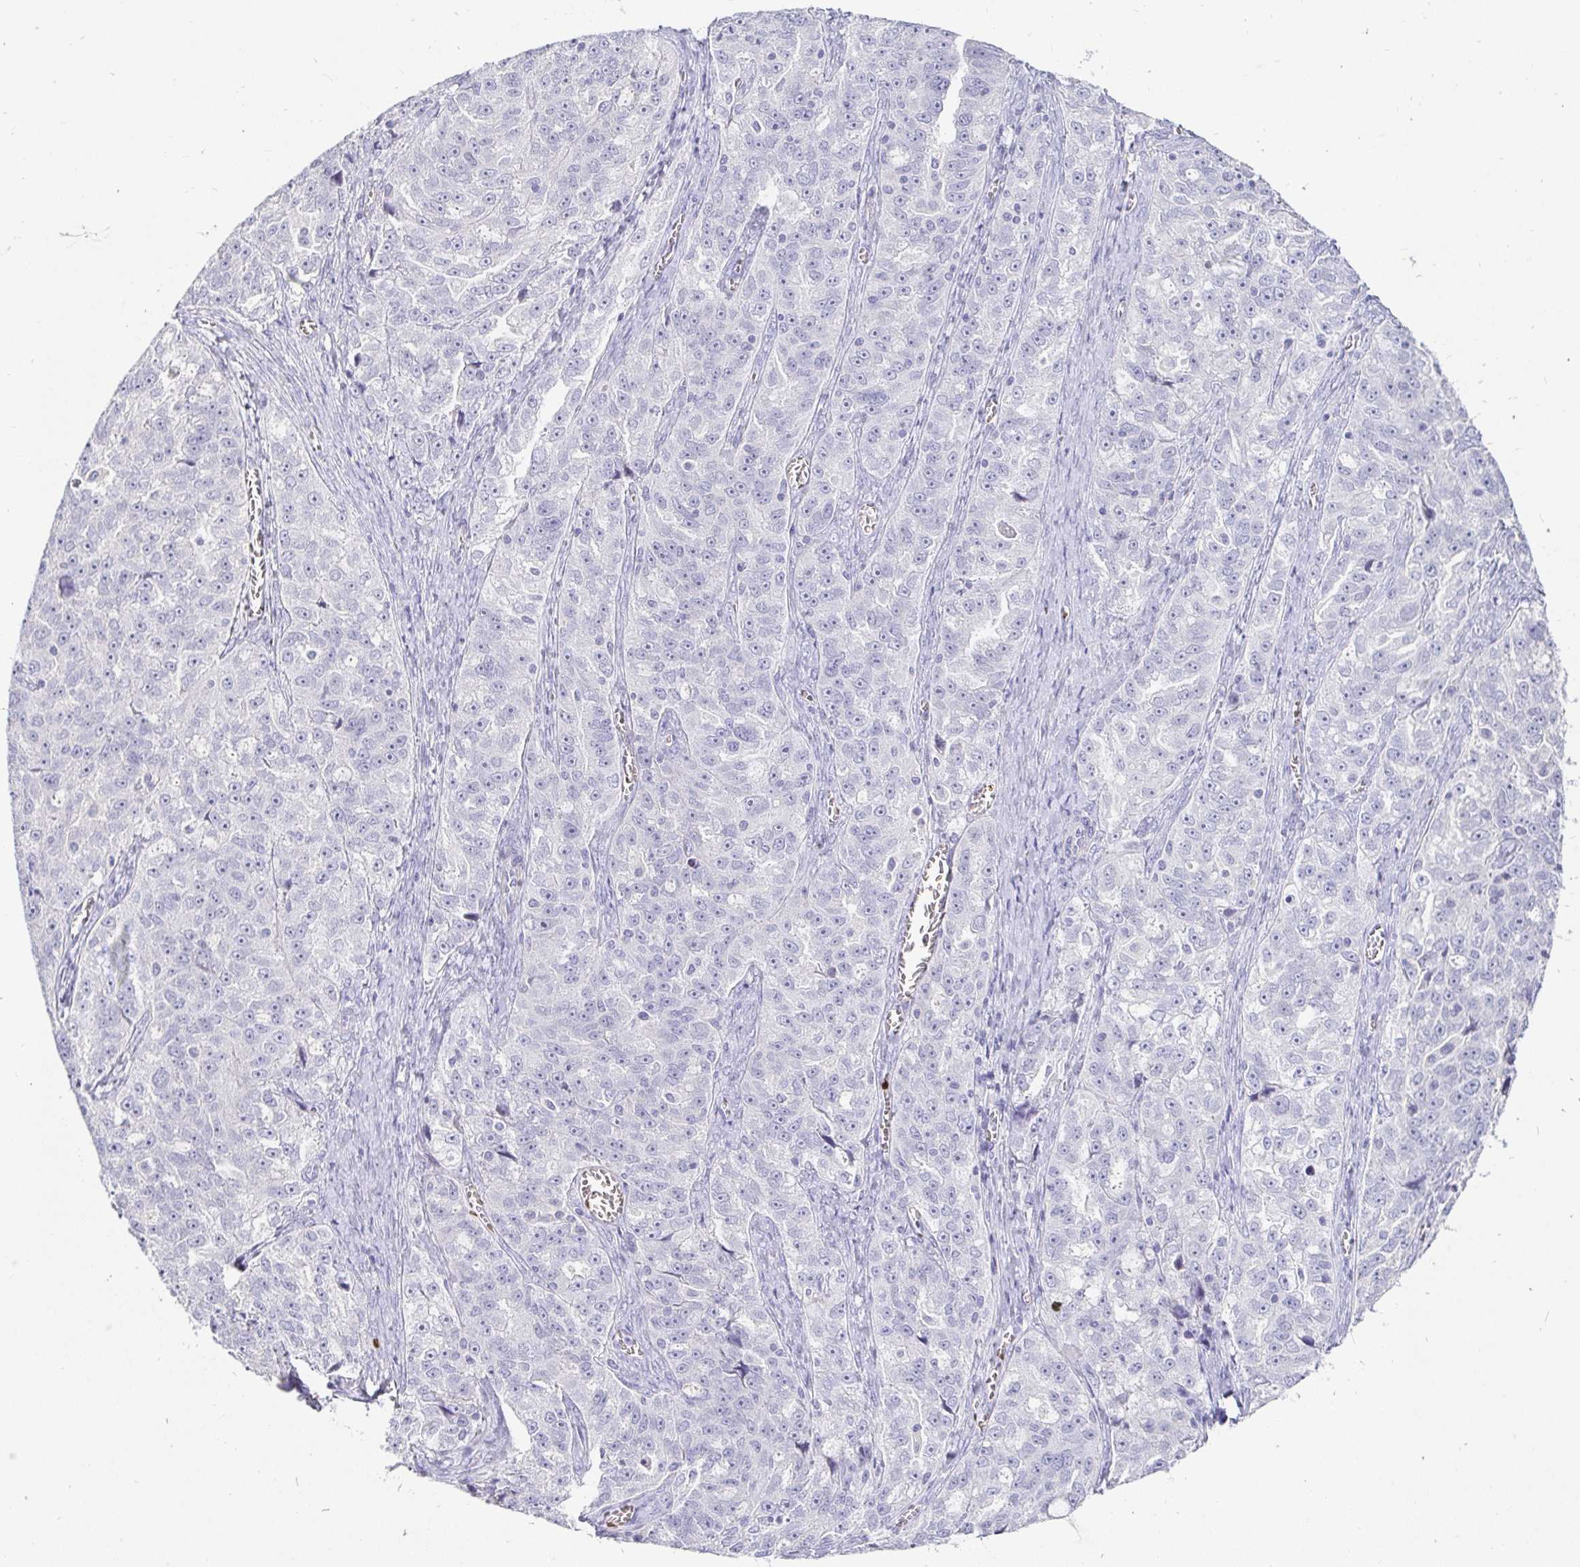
{"staining": {"intensity": "negative", "quantity": "none", "location": "none"}, "tissue": "ovarian cancer", "cell_type": "Tumor cells", "image_type": "cancer", "snomed": [{"axis": "morphology", "description": "Cystadenocarcinoma, serous, NOS"}, {"axis": "topography", "description": "Ovary"}], "caption": "Immunohistochemical staining of human serous cystadenocarcinoma (ovarian) exhibits no significant positivity in tumor cells.", "gene": "FGF21", "patient": {"sex": "female", "age": 51}}